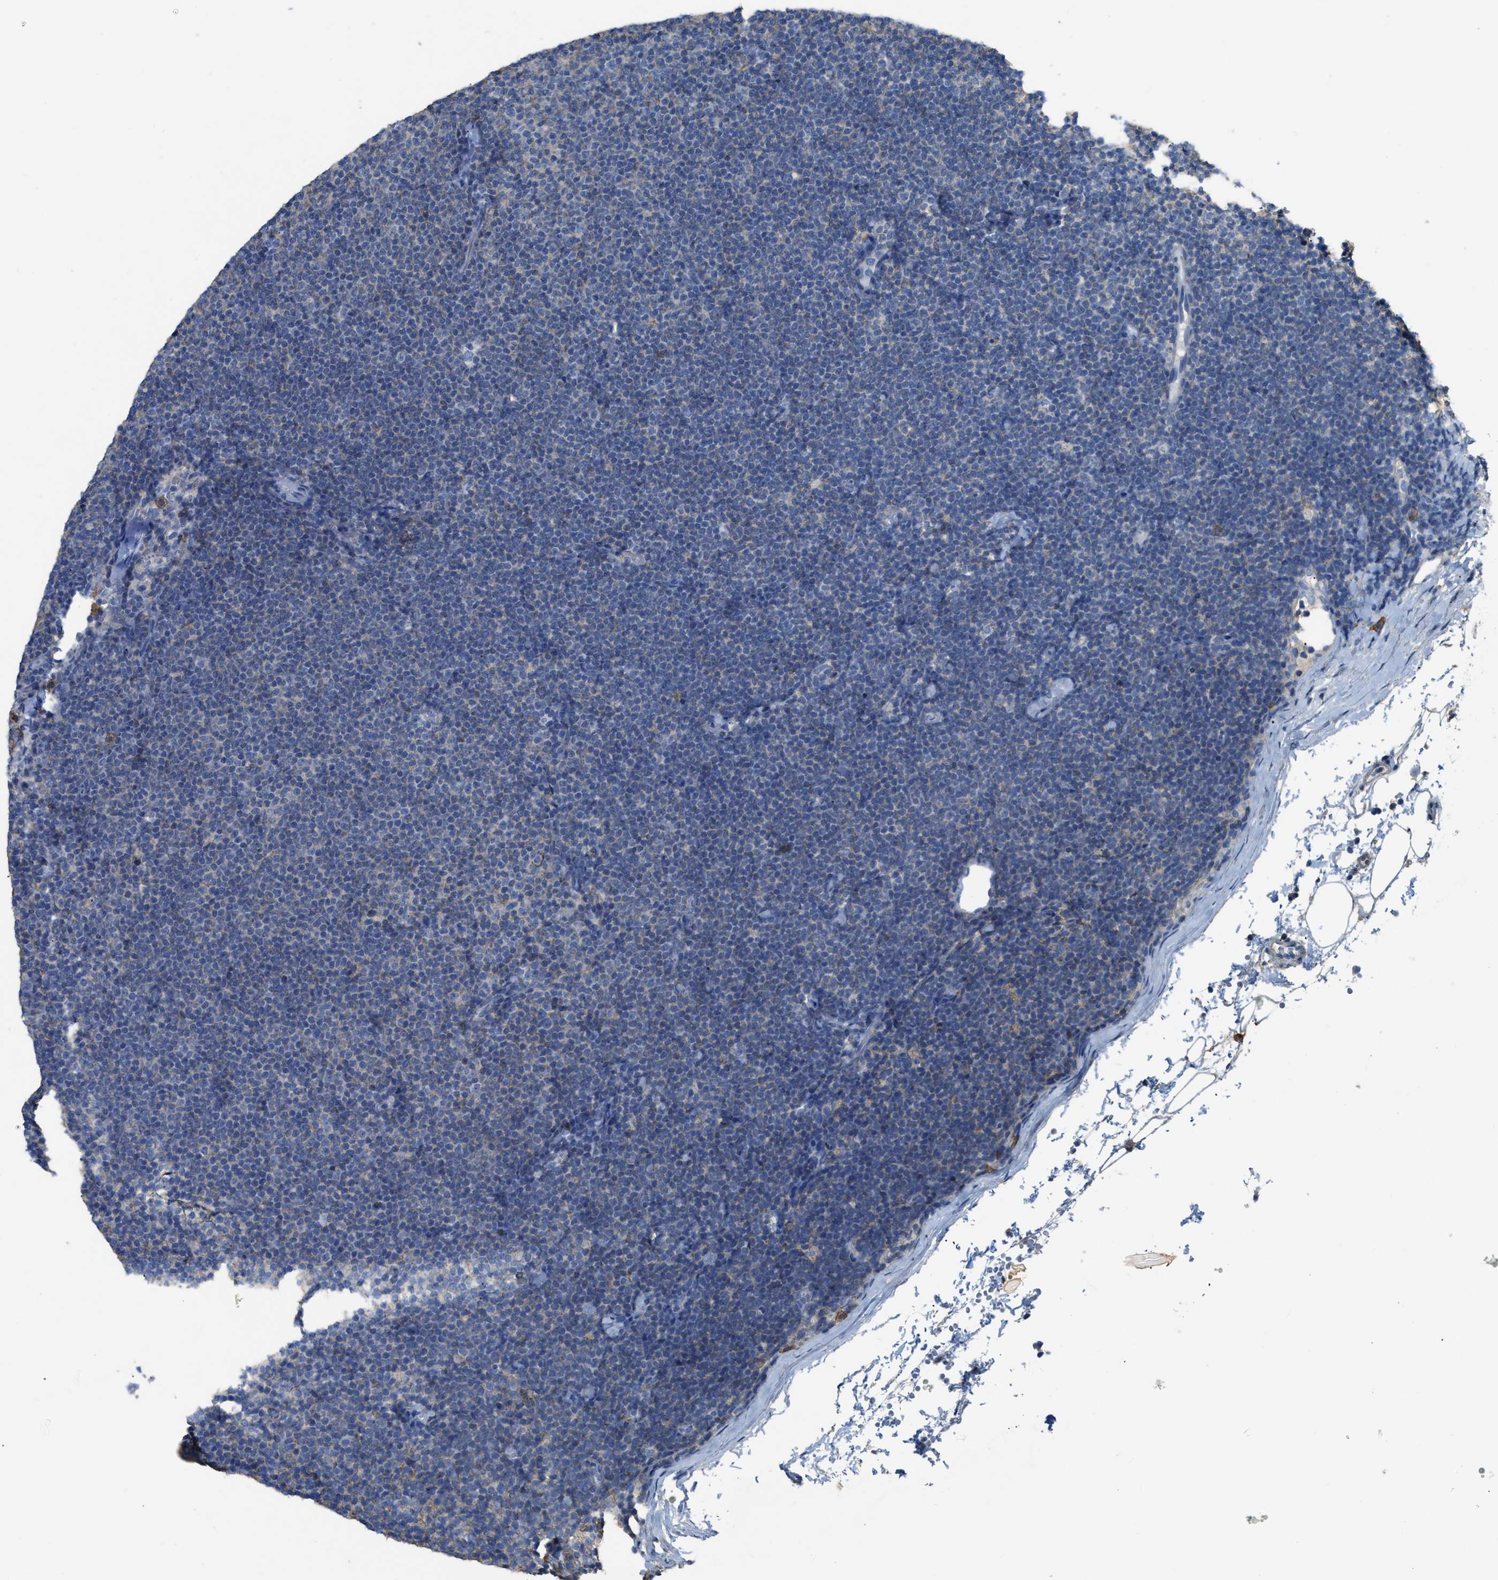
{"staining": {"intensity": "negative", "quantity": "none", "location": "none"}, "tissue": "lymphoma", "cell_type": "Tumor cells", "image_type": "cancer", "snomed": [{"axis": "morphology", "description": "Malignant lymphoma, non-Hodgkin's type, Low grade"}, {"axis": "topography", "description": "Lymph node"}], "caption": "This is an immunohistochemistry histopathology image of lymphoma. There is no expression in tumor cells.", "gene": "OR51E1", "patient": {"sex": "female", "age": 53}}